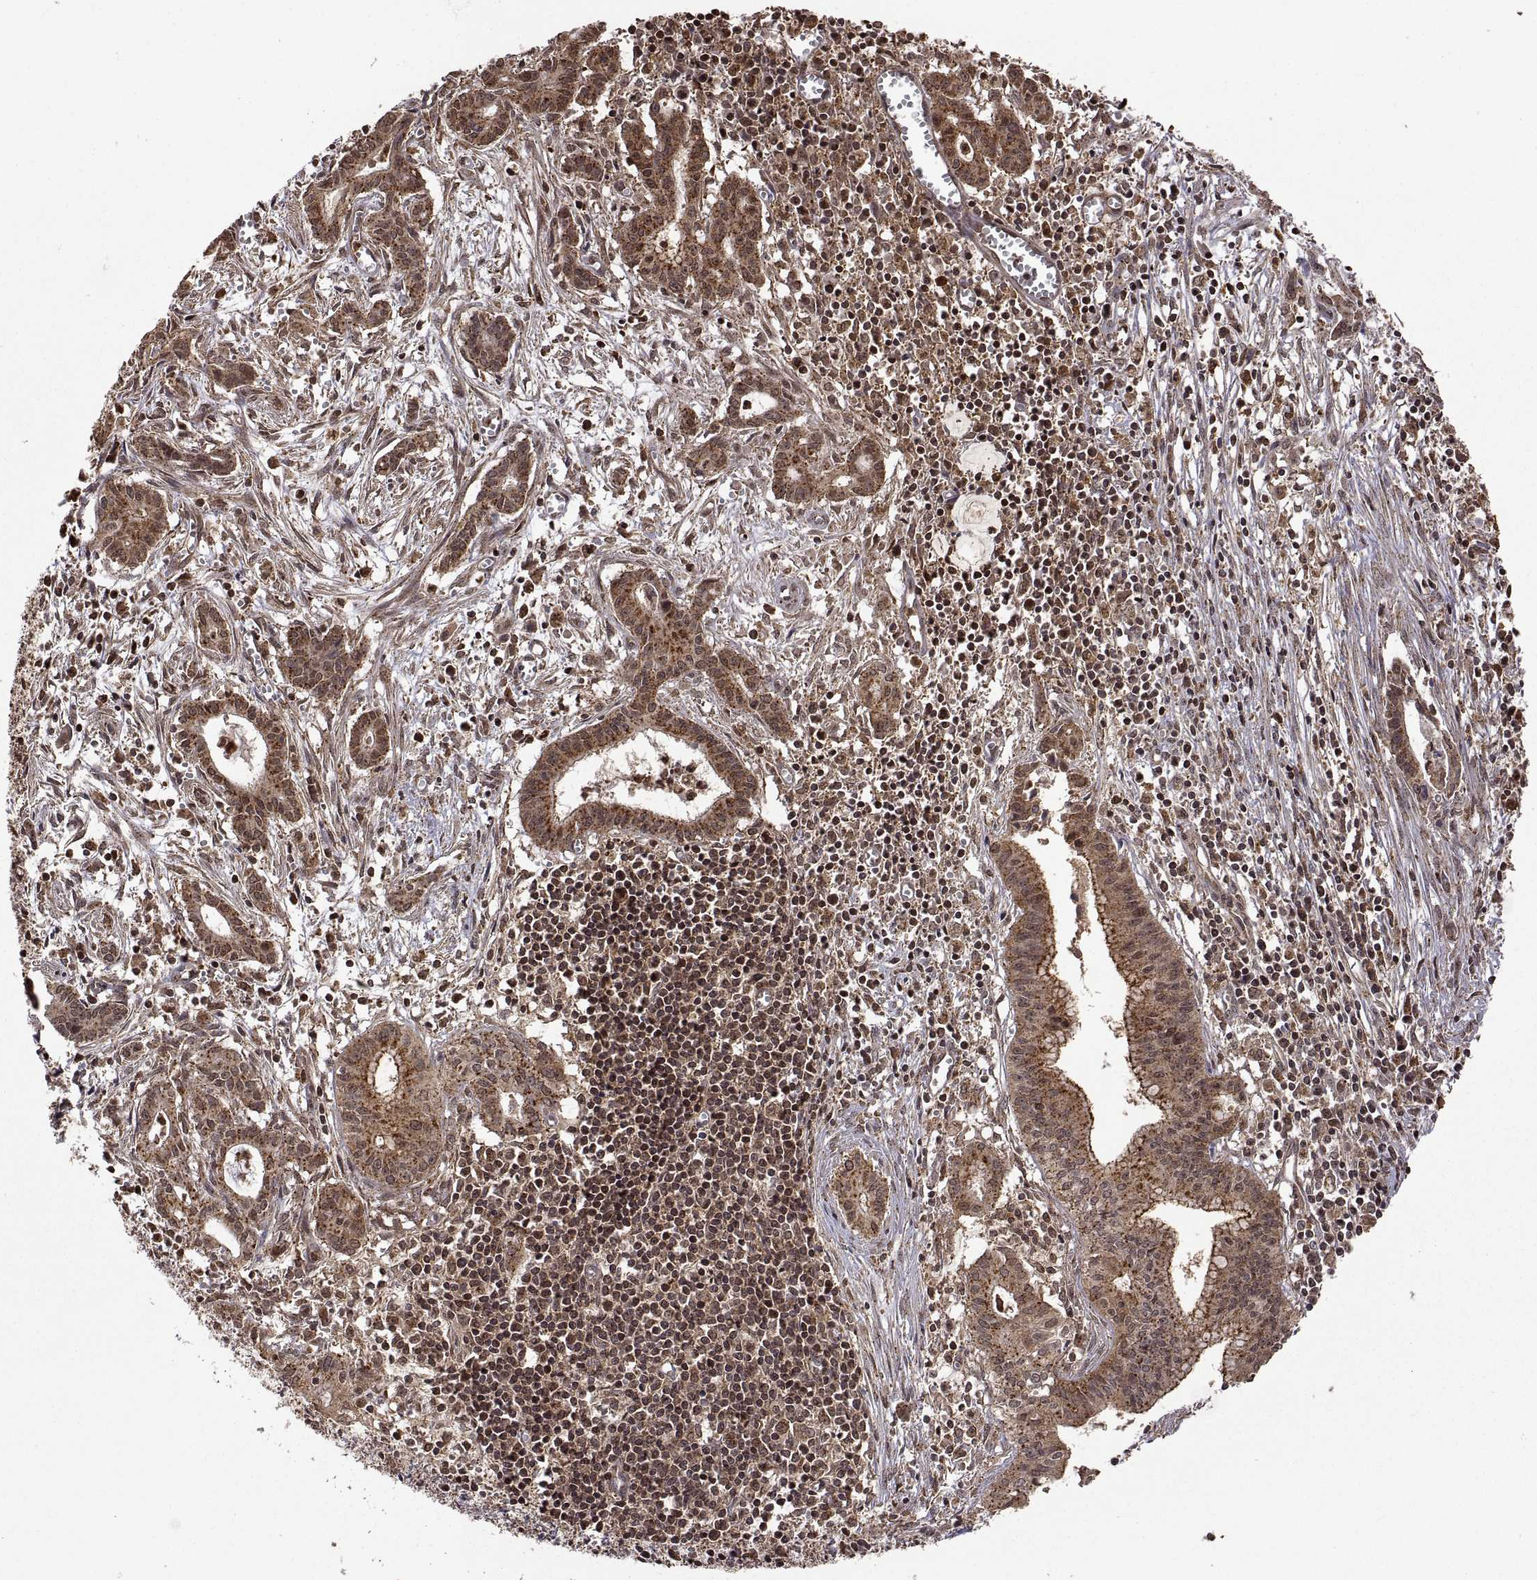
{"staining": {"intensity": "moderate", "quantity": ">75%", "location": "cytoplasmic/membranous"}, "tissue": "pancreatic cancer", "cell_type": "Tumor cells", "image_type": "cancer", "snomed": [{"axis": "morphology", "description": "Adenocarcinoma, NOS"}, {"axis": "topography", "description": "Pancreas"}], "caption": "Pancreatic adenocarcinoma stained with a protein marker demonstrates moderate staining in tumor cells.", "gene": "ZNRF2", "patient": {"sex": "male", "age": 48}}